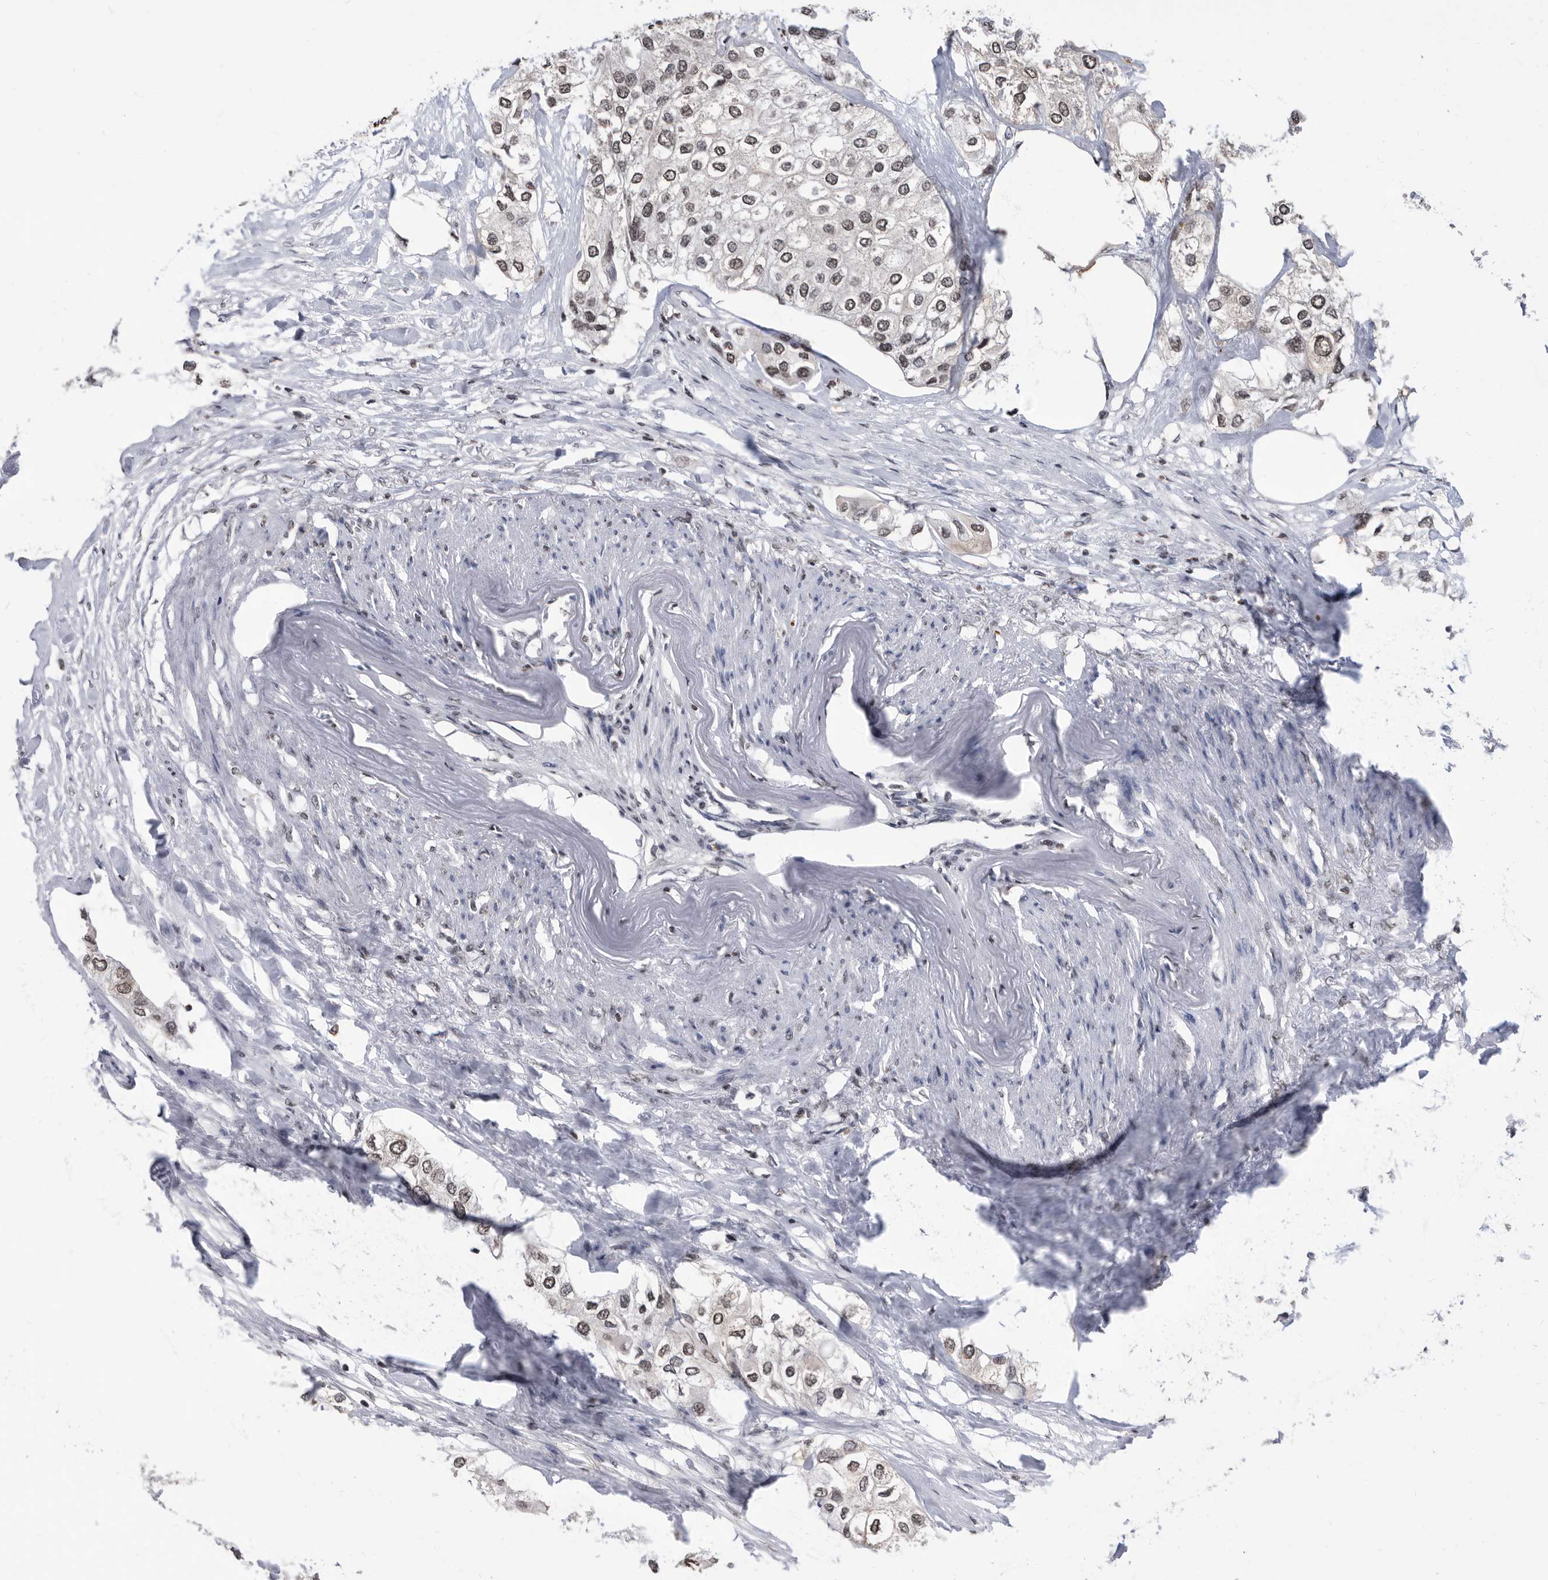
{"staining": {"intensity": "moderate", "quantity": ">75%", "location": "nuclear"}, "tissue": "urothelial cancer", "cell_type": "Tumor cells", "image_type": "cancer", "snomed": [{"axis": "morphology", "description": "Urothelial carcinoma, High grade"}, {"axis": "topography", "description": "Urinary bladder"}], "caption": "Protein analysis of urothelial cancer tissue displays moderate nuclear expression in approximately >75% of tumor cells.", "gene": "TSTD1", "patient": {"sex": "male", "age": 64}}